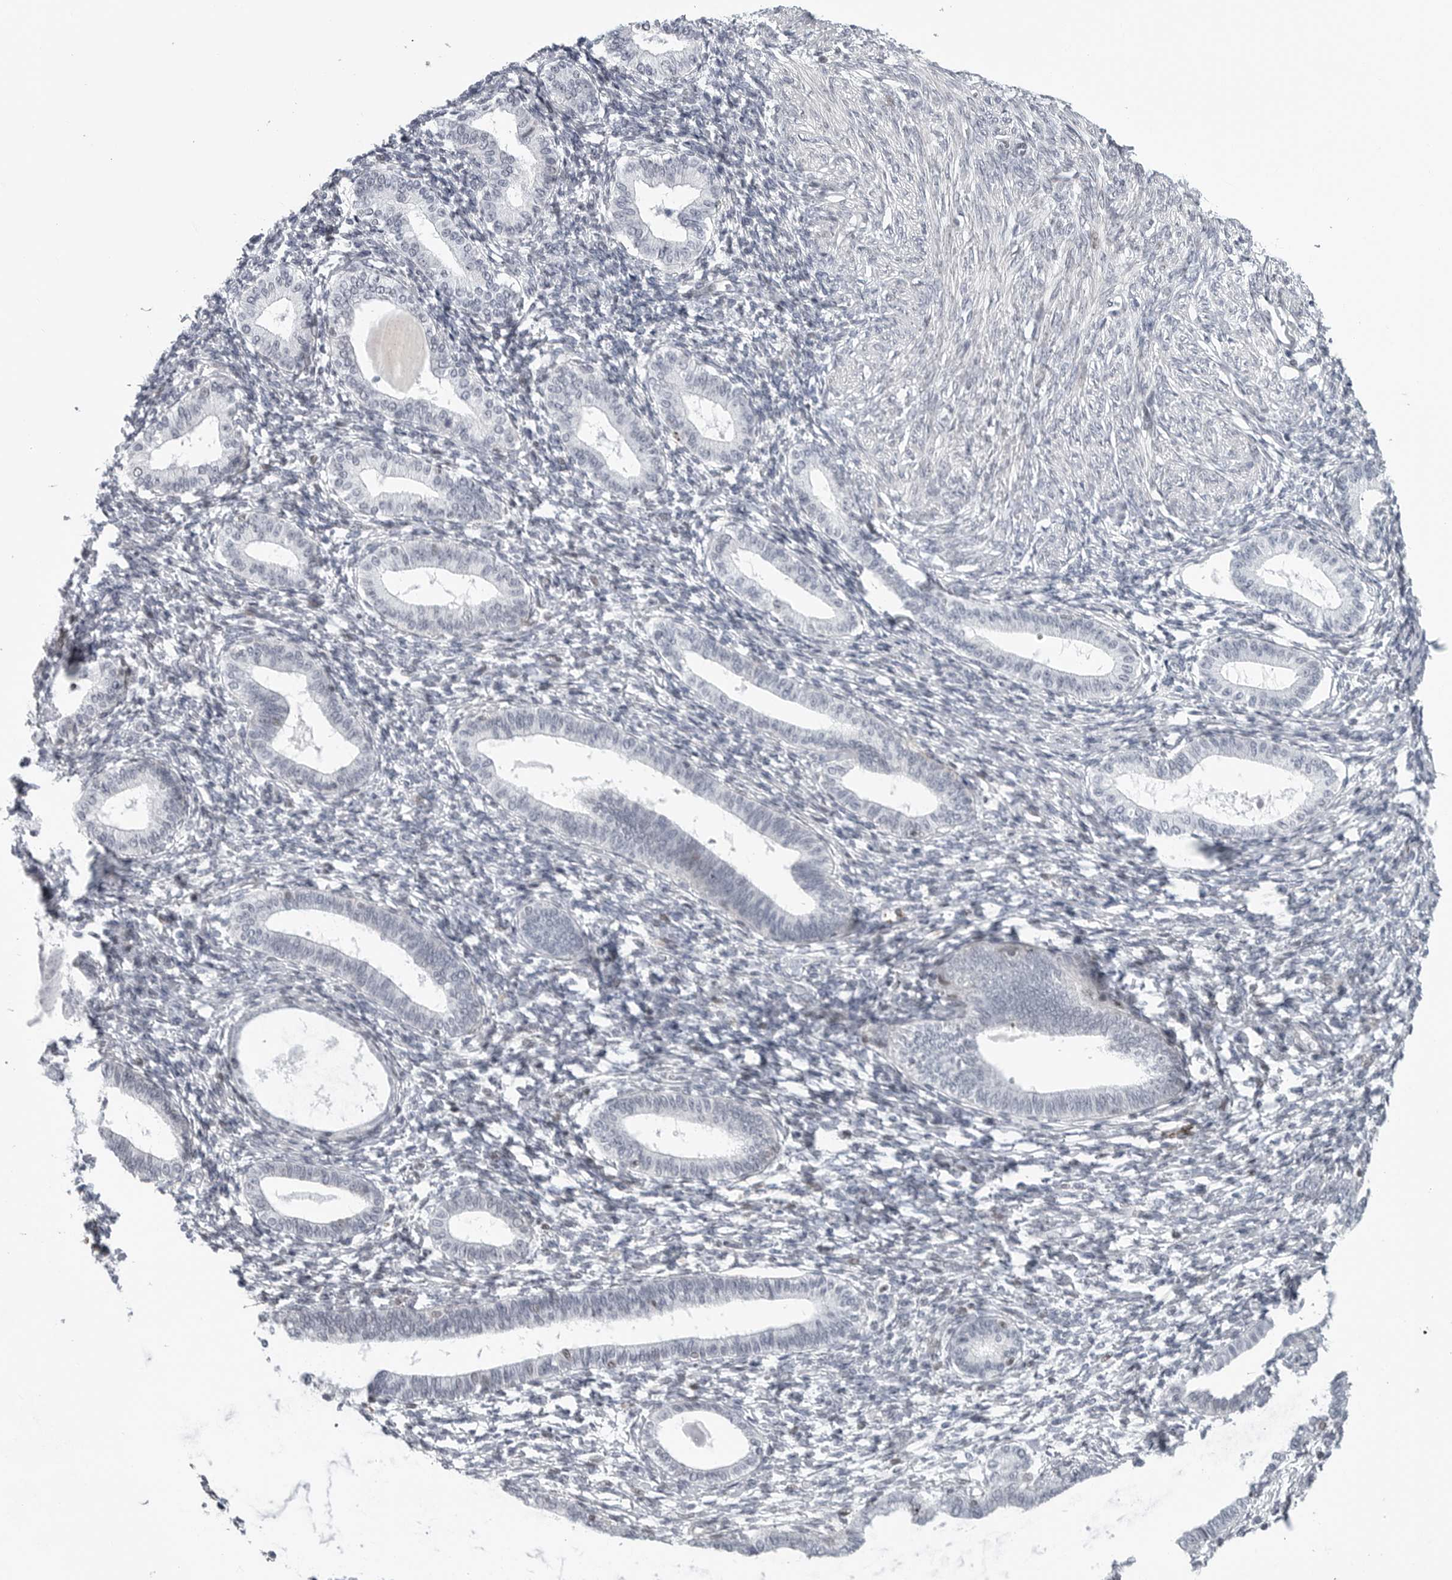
{"staining": {"intensity": "negative", "quantity": "none", "location": "none"}, "tissue": "endometrium", "cell_type": "Cells in endometrial stroma", "image_type": "normal", "snomed": [{"axis": "morphology", "description": "Normal tissue, NOS"}, {"axis": "topography", "description": "Endometrium"}], "caption": "This is an immunohistochemistry (IHC) micrograph of unremarkable endometrium. There is no staining in cells in endometrial stroma.", "gene": "FAM135B", "patient": {"sex": "female", "age": 77}}